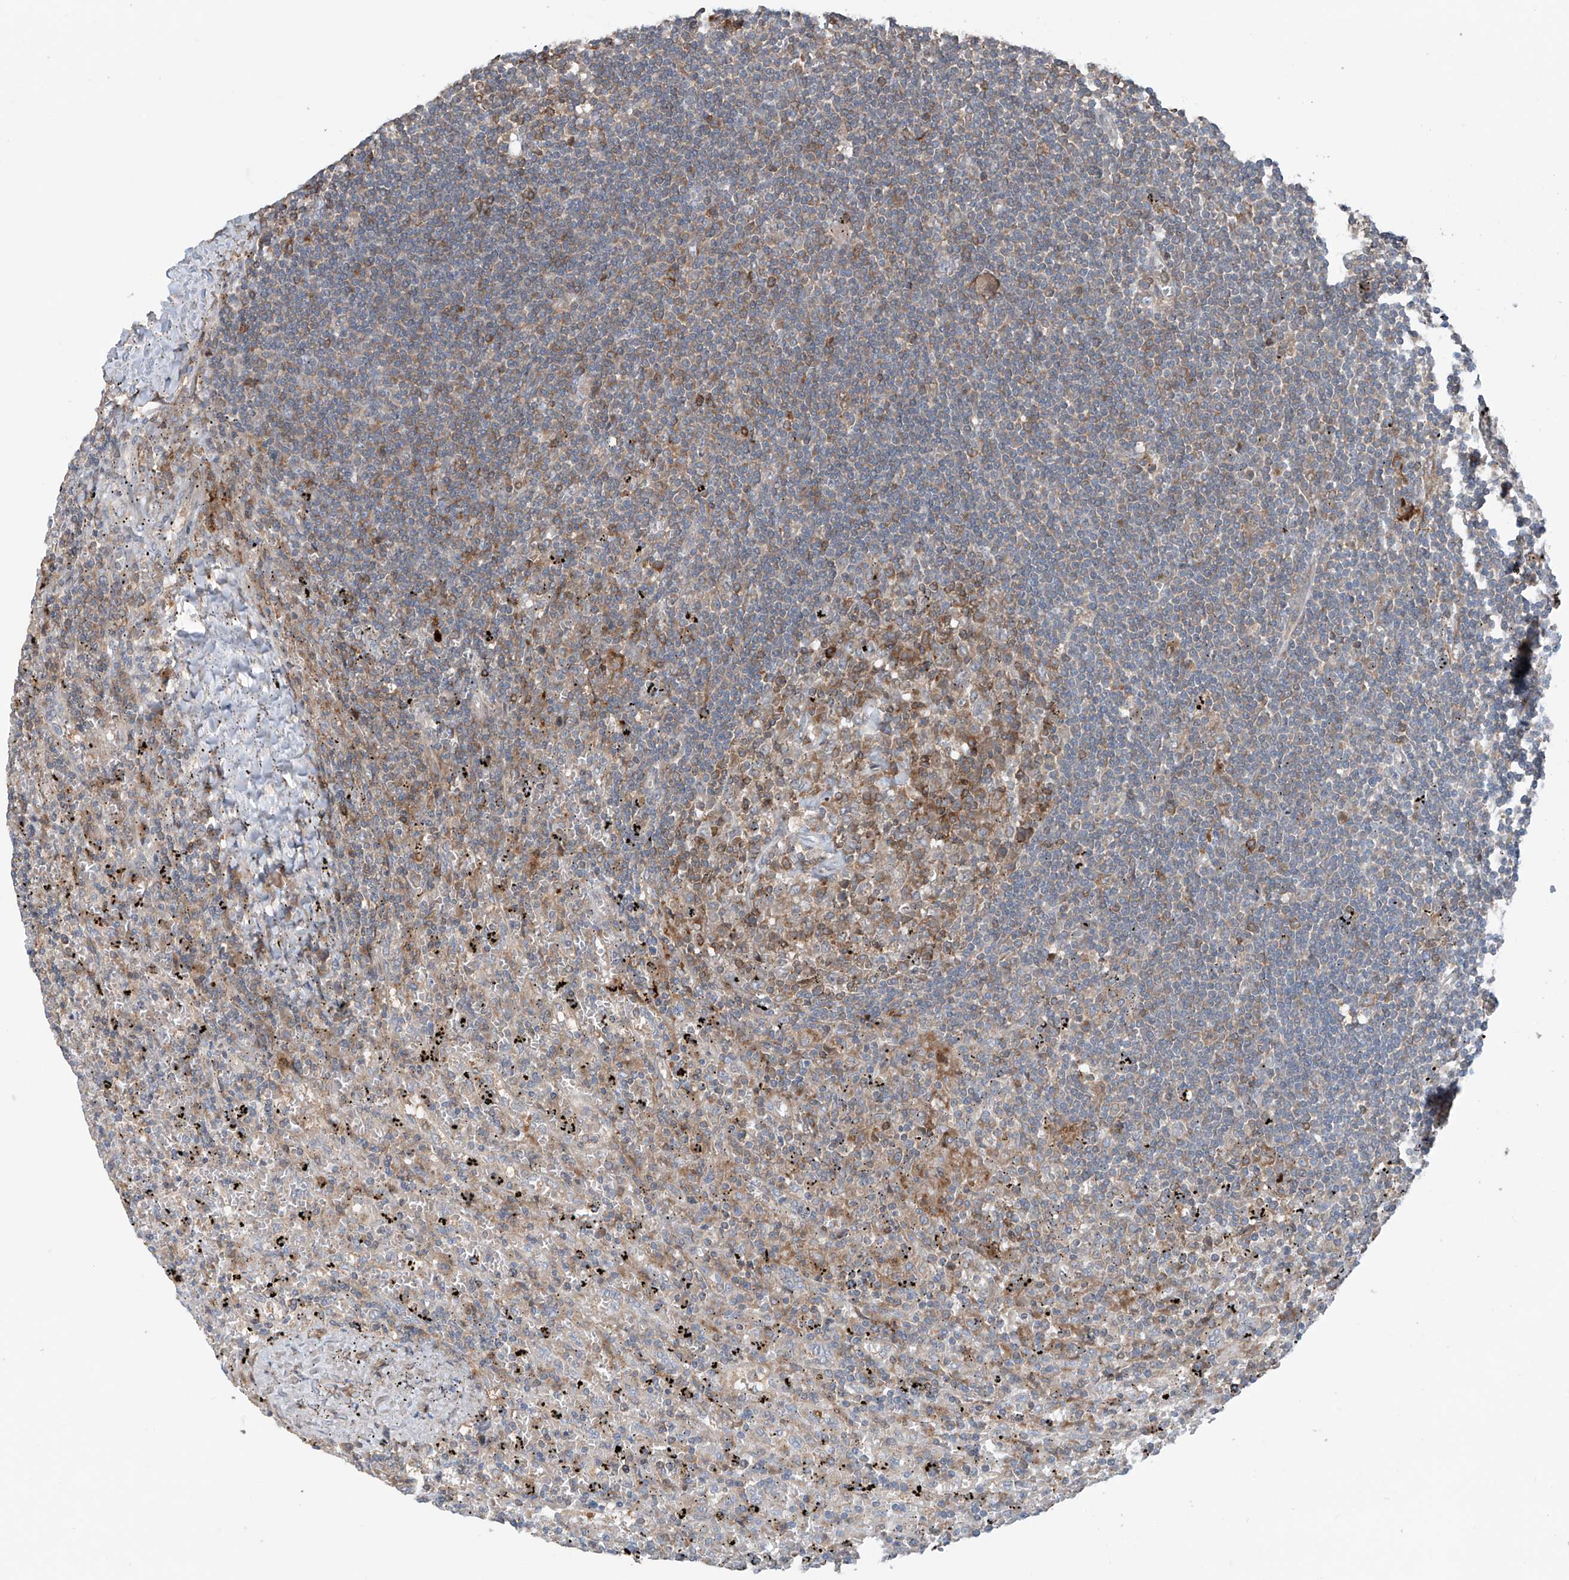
{"staining": {"intensity": "negative", "quantity": "none", "location": "none"}, "tissue": "lymphoma", "cell_type": "Tumor cells", "image_type": "cancer", "snomed": [{"axis": "morphology", "description": "Malignant lymphoma, non-Hodgkin's type, Low grade"}, {"axis": "topography", "description": "Spleen"}], "caption": "Lymphoma was stained to show a protein in brown. There is no significant expression in tumor cells. (DAB immunohistochemistry (IHC) visualized using brightfield microscopy, high magnification).", "gene": "SAMD3", "patient": {"sex": "male", "age": 76}}